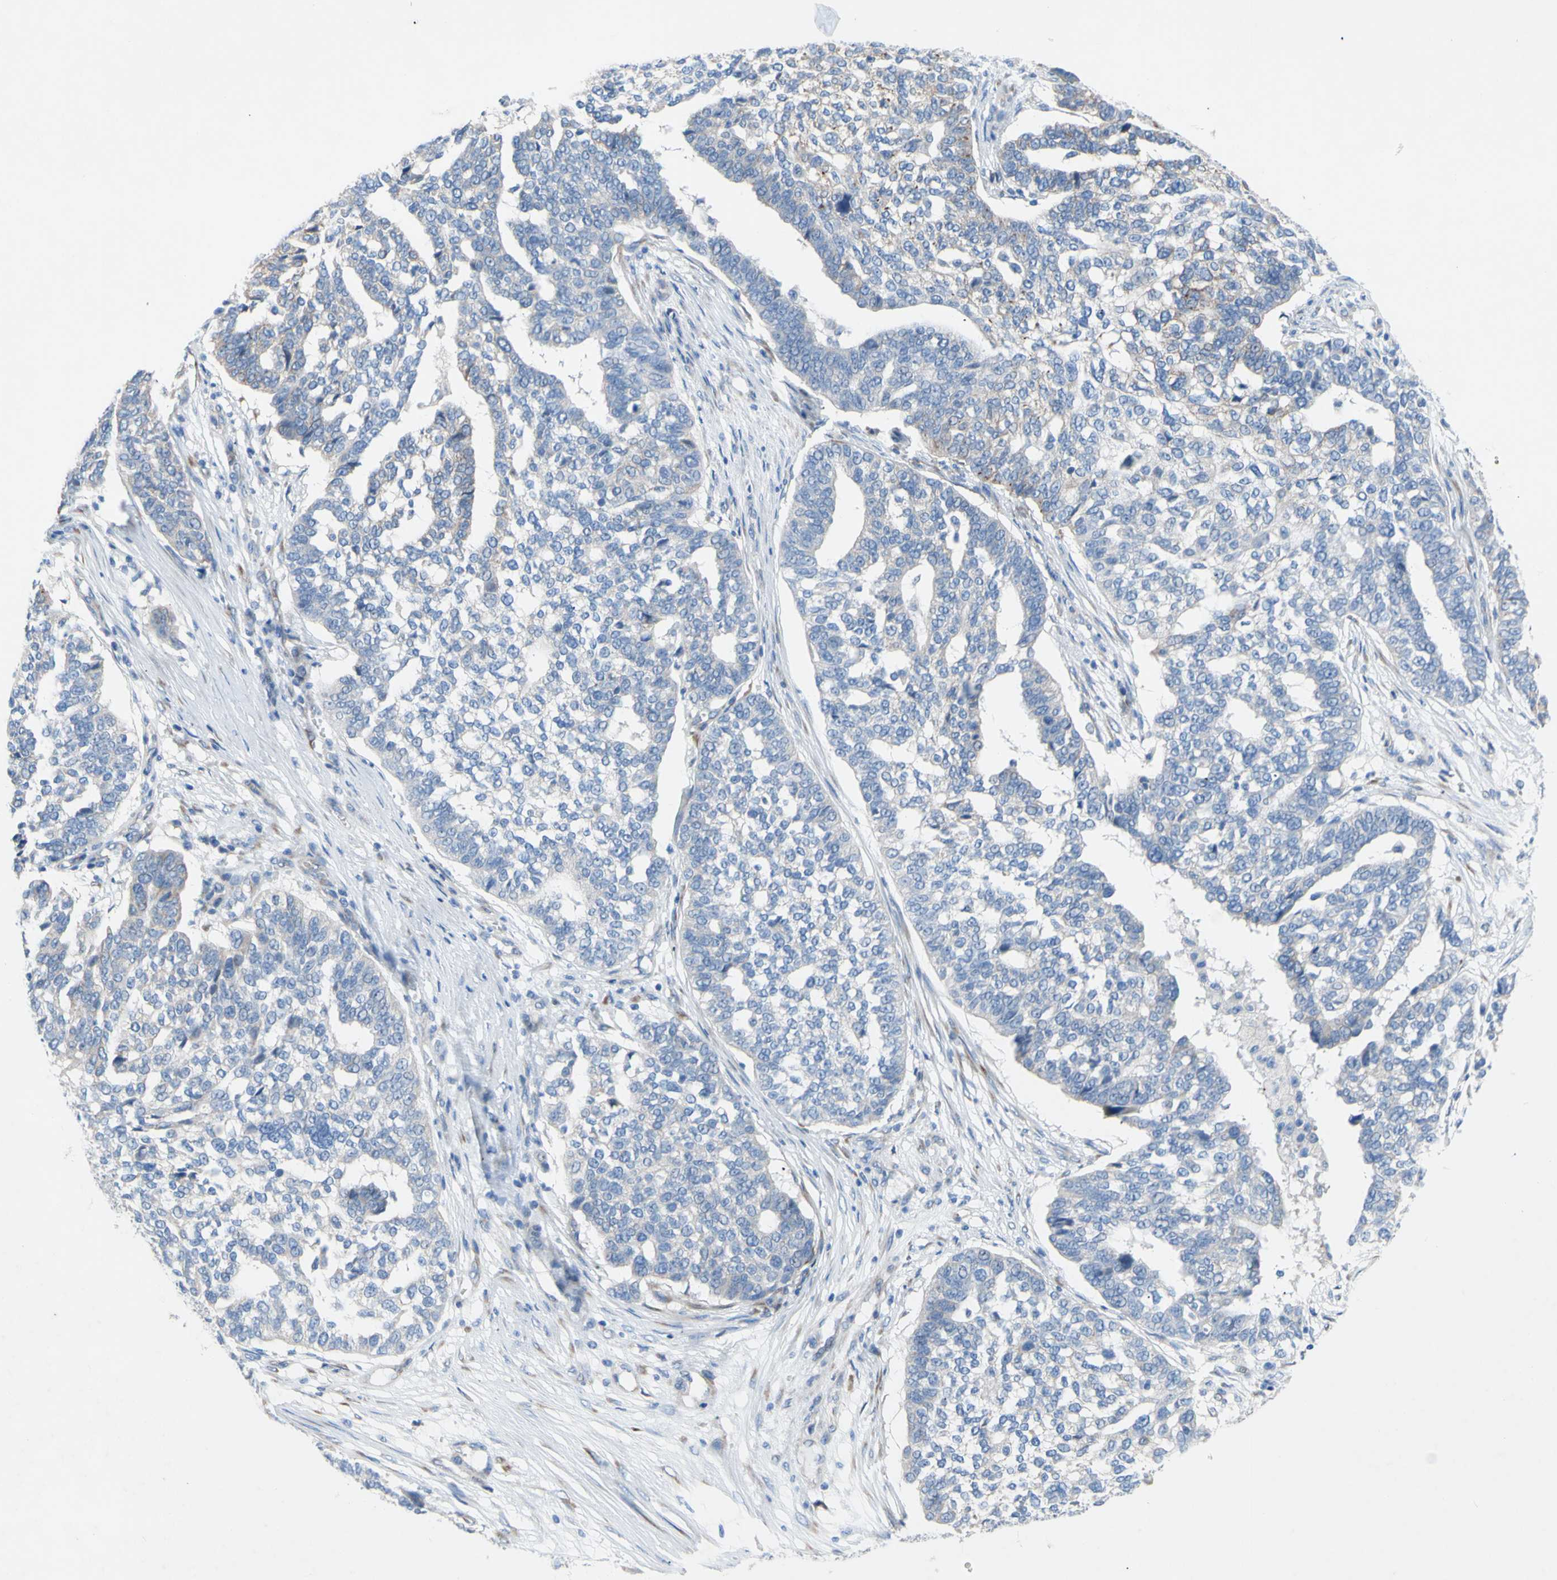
{"staining": {"intensity": "negative", "quantity": "none", "location": "none"}, "tissue": "ovarian cancer", "cell_type": "Tumor cells", "image_type": "cancer", "snomed": [{"axis": "morphology", "description": "Cystadenocarcinoma, serous, NOS"}, {"axis": "topography", "description": "Ovary"}], "caption": "A histopathology image of ovarian serous cystadenocarcinoma stained for a protein displays no brown staining in tumor cells.", "gene": "TMIGD2", "patient": {"sex": "female", "age": 59}}